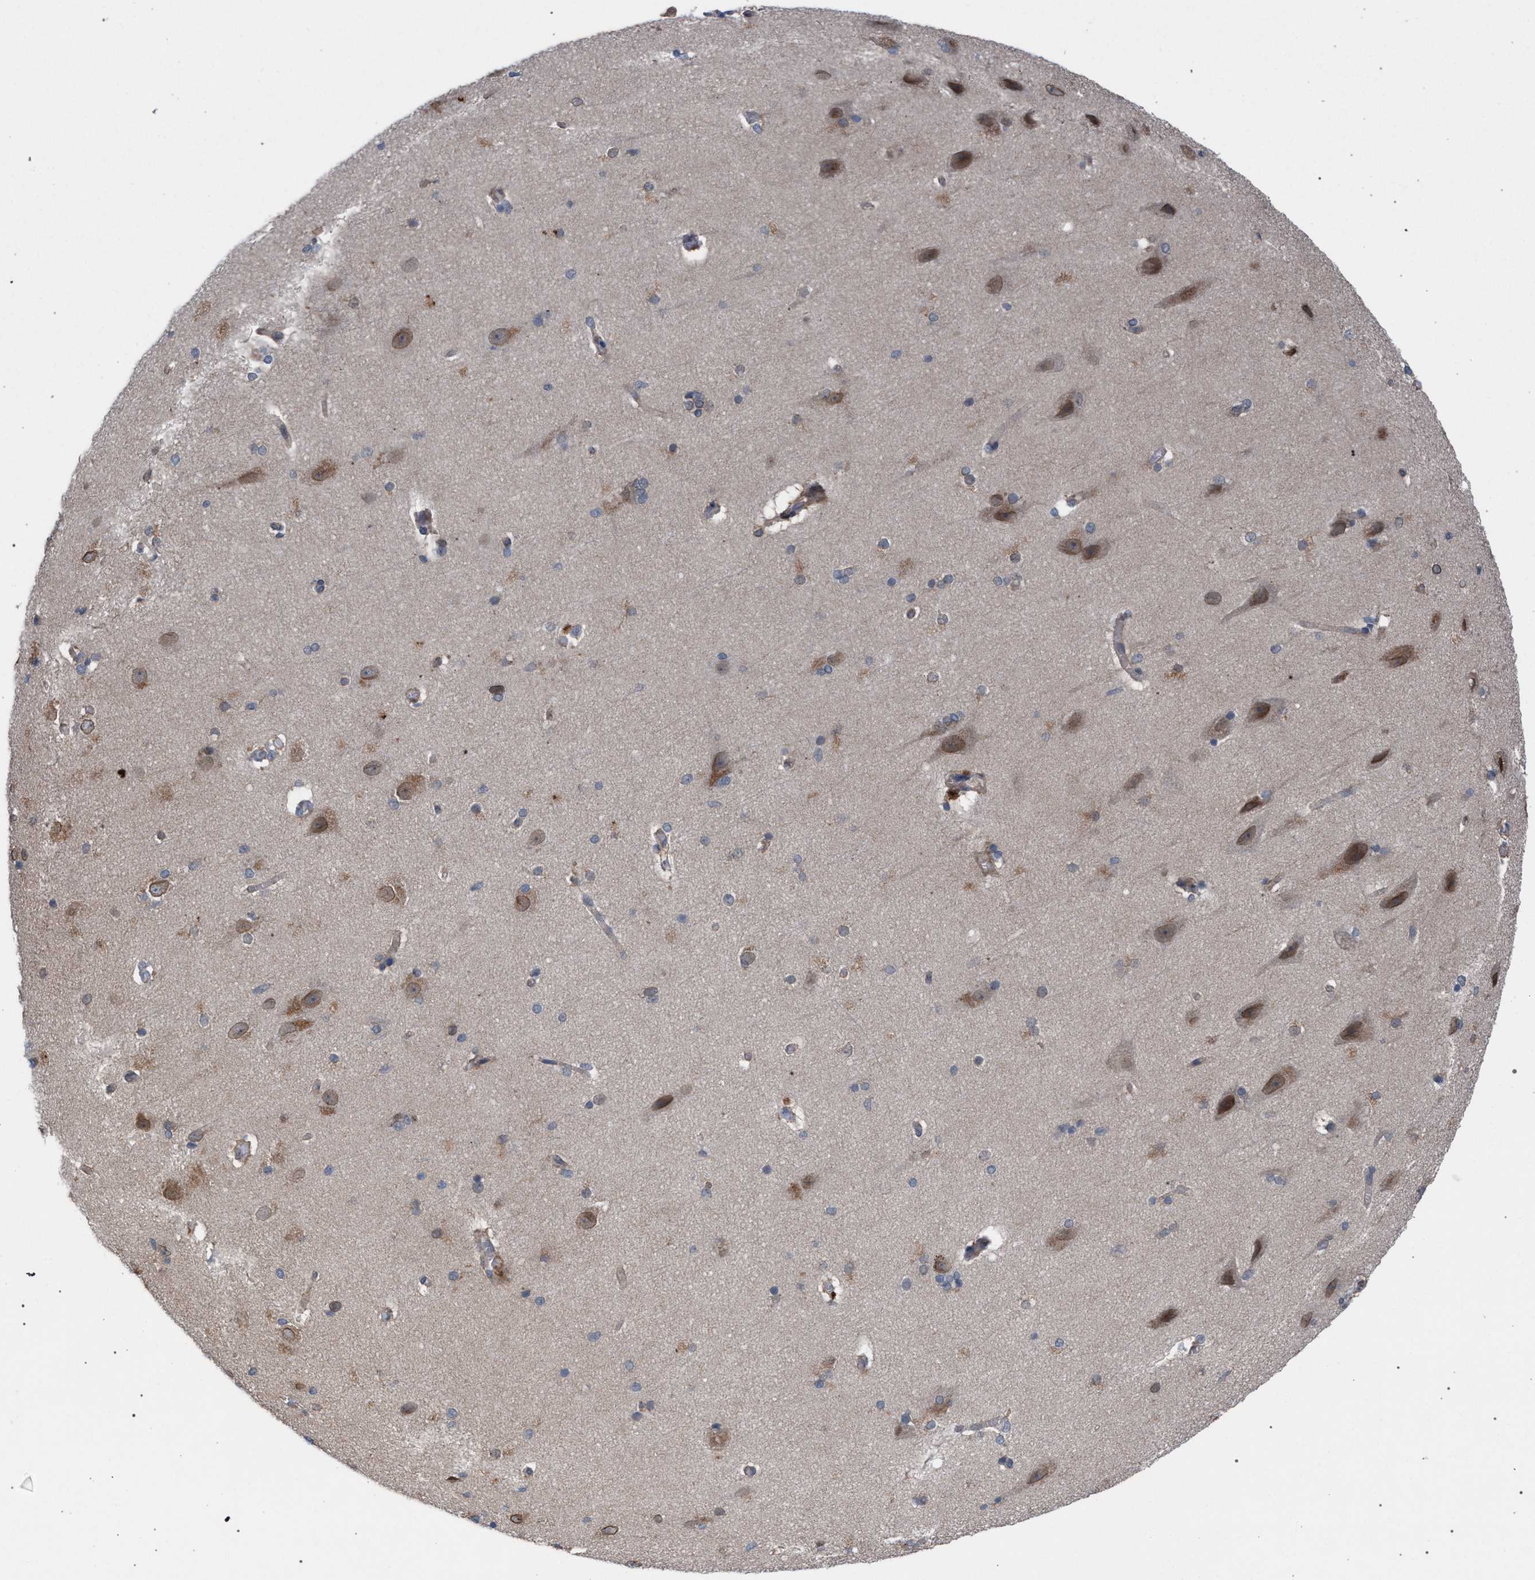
{"staining": {"intensity": "negative", "quantity": "none", "location": "none"}, "tissue": "cerebral cortex", "cell_type": "Endothelial cells", "image_type": "normal", "snomed": [{"axis": "morphology", "description": "Normal tissue, NOS"}, {"axis": "topography", "description": "Cerebral cortex"}, {"axis": "topography", "description": "Hippocampus"}], "caption": "Immunohistochemistry histopathology image of normal cerebral cortex: cerebral cortex stained with DAB (3,3'-diaminobenzidine) reveals no significant protein positivity in endothelial cells.", "gene": "ARPC5L", "patient": {"sex": "female", "age": 19}}